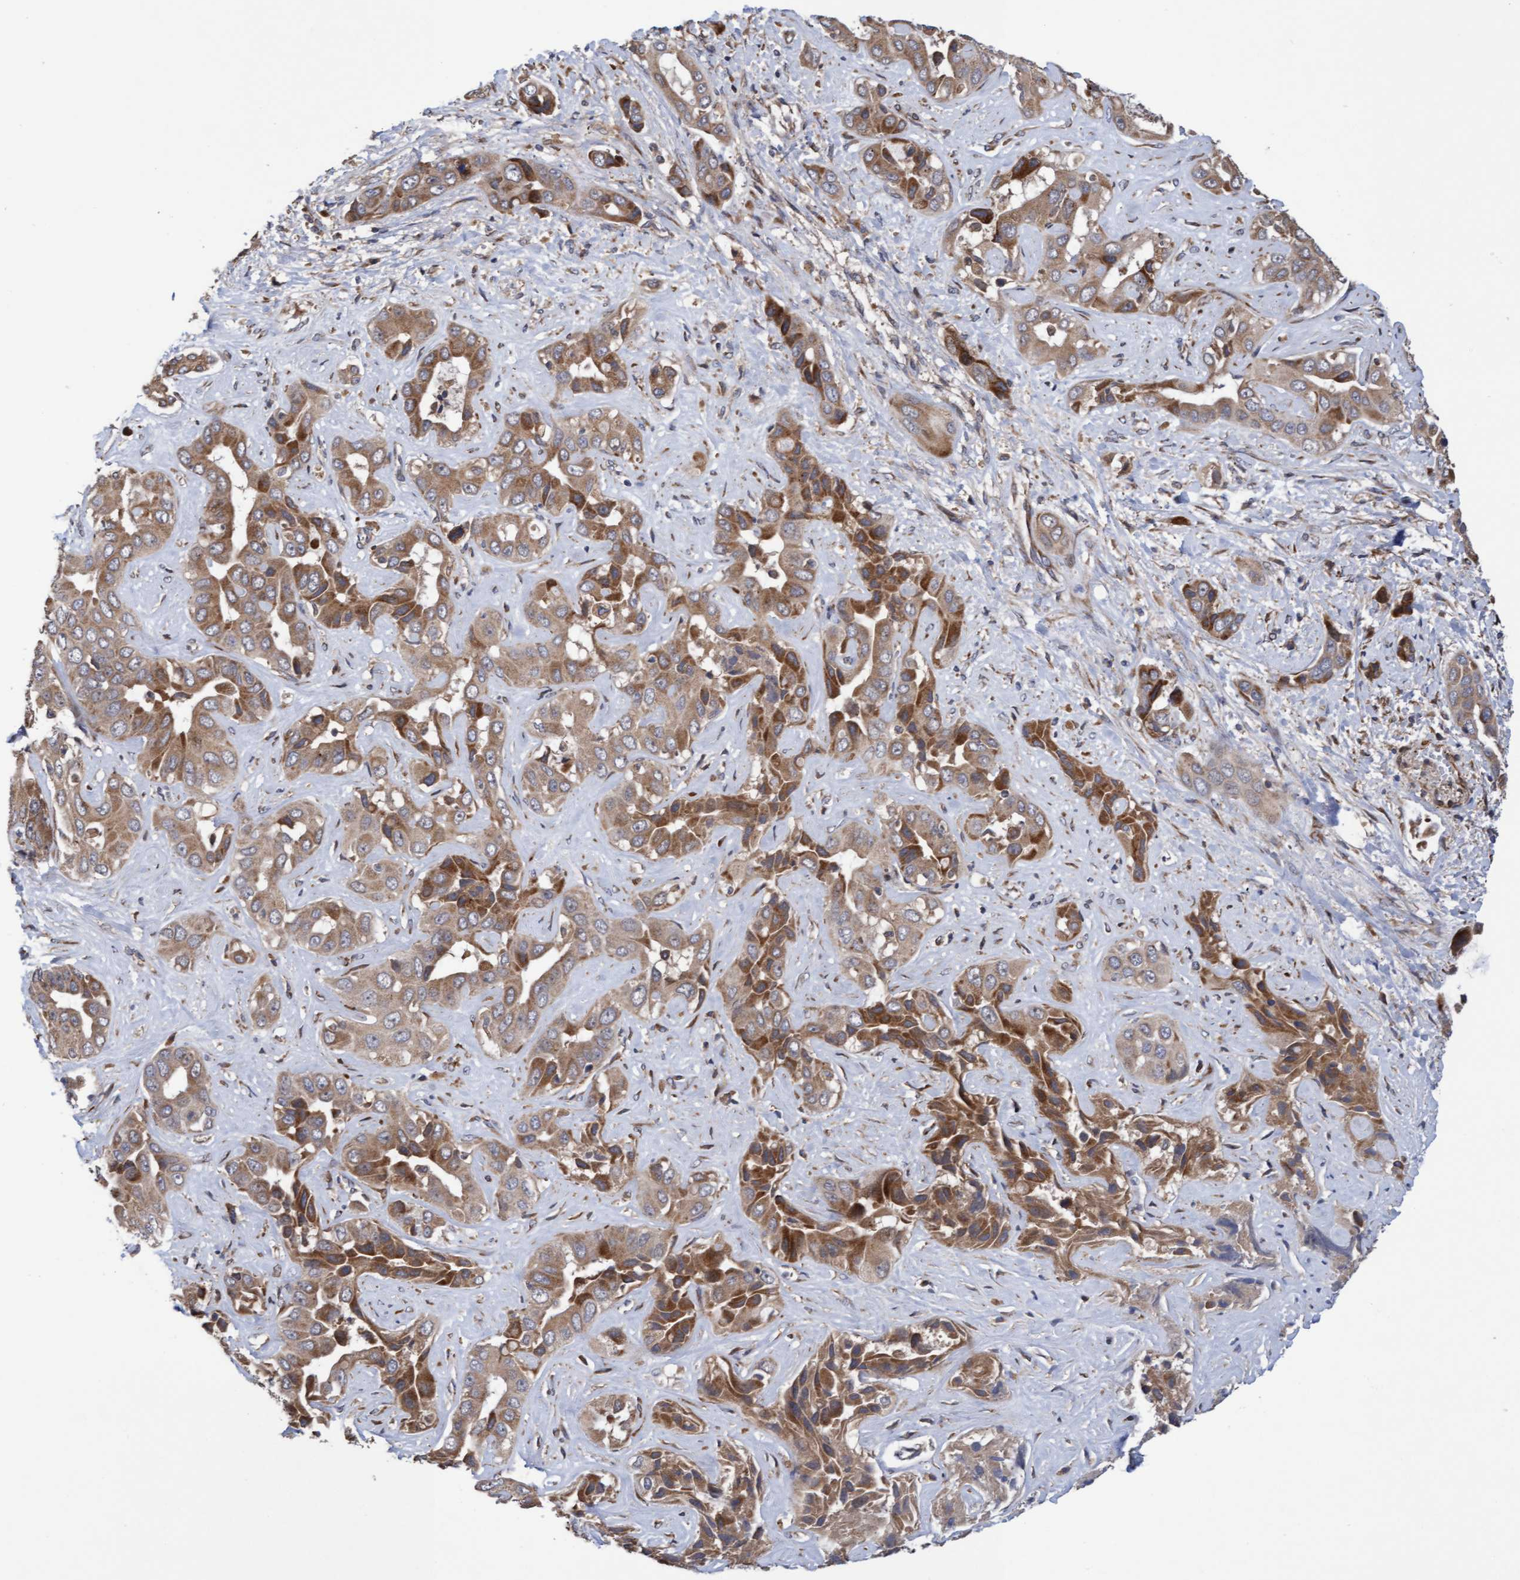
{"staining": {"intensity": "moderate", "quantity": ">75%", "location": "cytoplasmic/membranous"}, "tissue": "liver cancer", "cell_type": "Tumor cells", "image_type": "cancer", "snomed": [{"axis": "morphology", "description": "Cholangiocarcinoma"}, {"axis": "topography", "description": "Liver"}], "caption": "Immunohistochemical staining of human liver cancer (cholangiocarcinoma) demonstrates moderate cytoplasmic/membranous protein staining in about >75% of tumor cells.", "gene": "ELP5", "patient": {"sex": "female", "age": 52}}